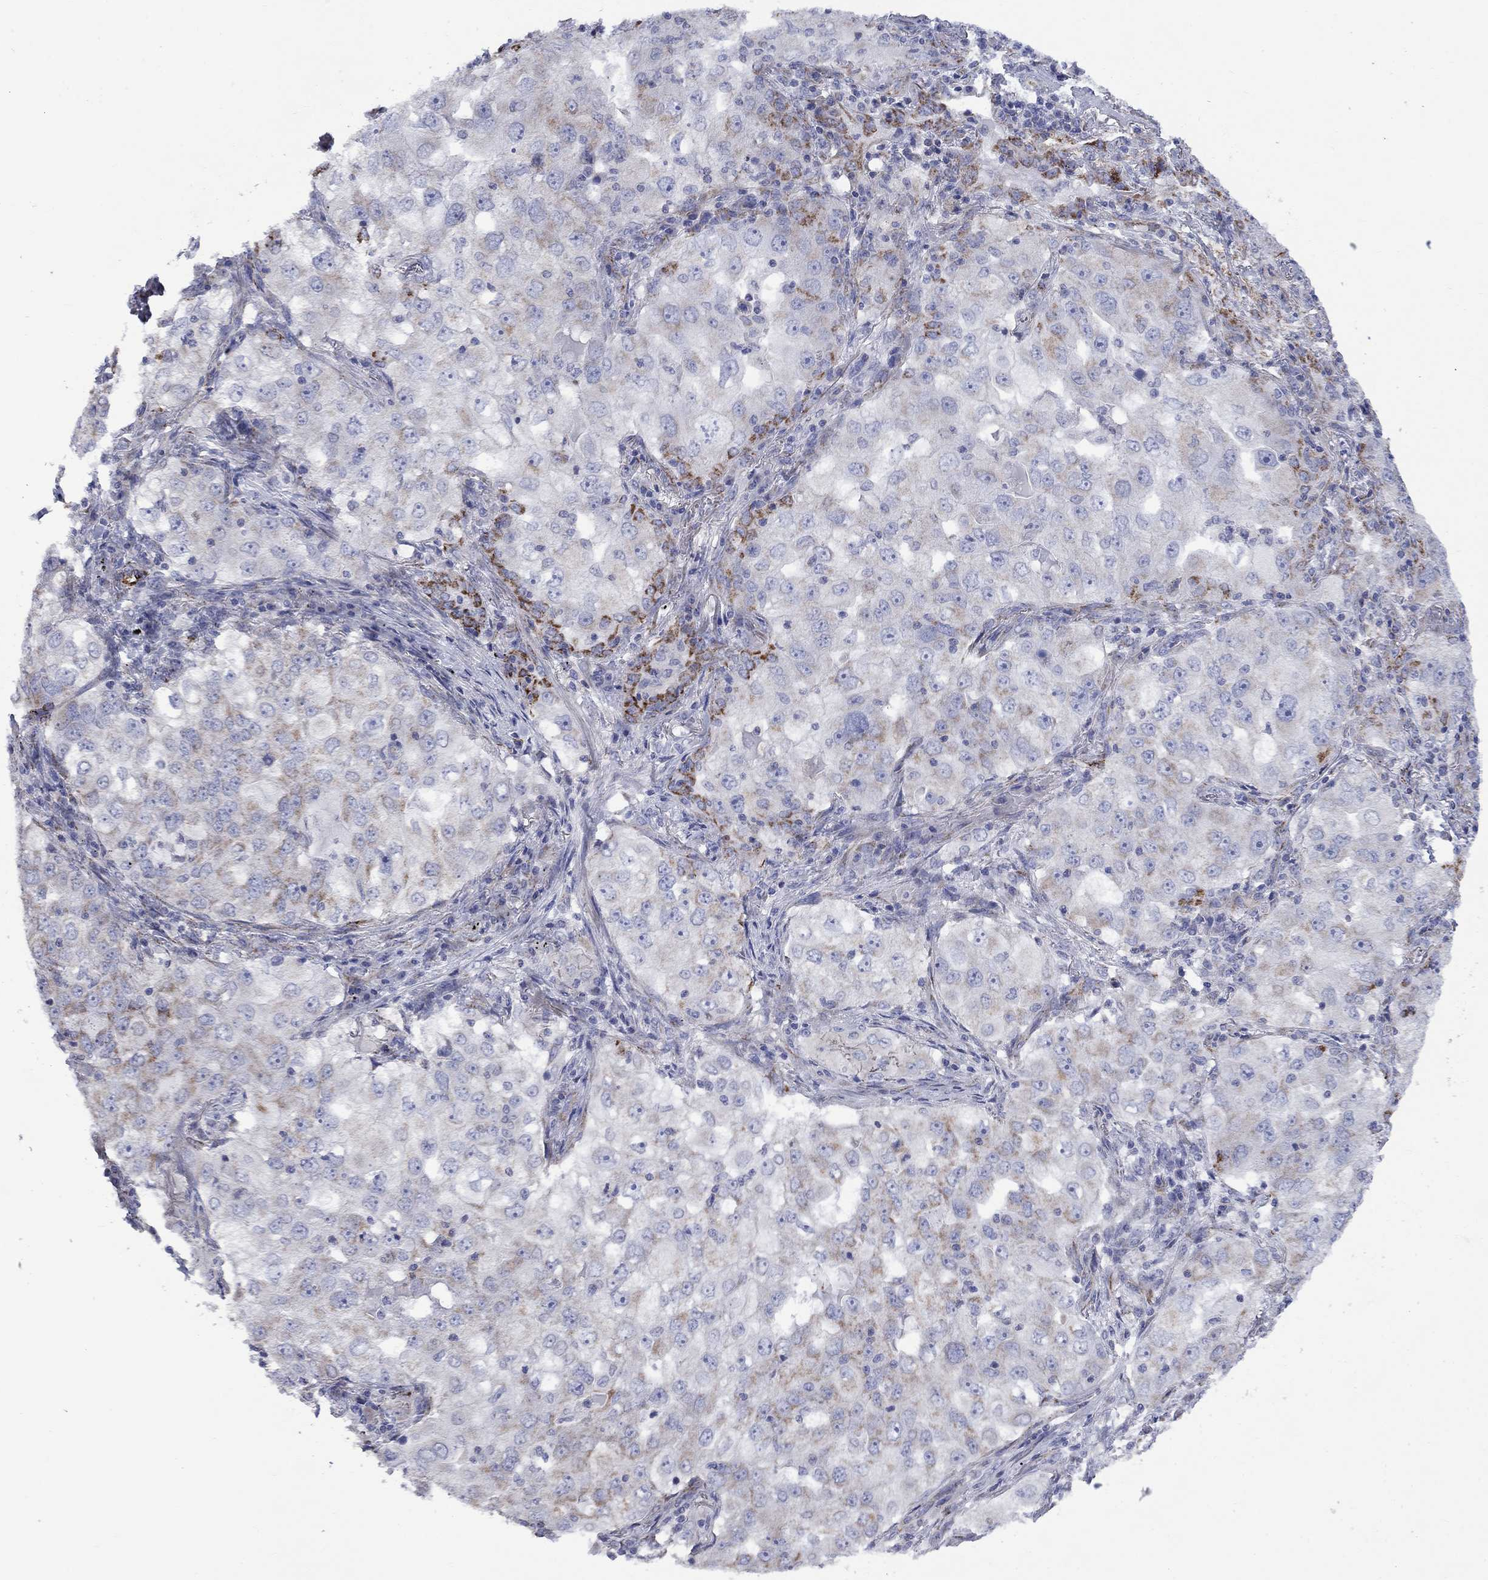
{"staining": {"intensity": "moderate", "quantity": "<25%", "location": "cytoplasmic/membranous"}, "tissue": "lung cancer", "cell_type": "Tumor cells", "image_type": "cancer", "snomed": [{"axis": "morphology", "description": "Adenocarcinoma, NOS"}, {"axis": "topography", "description": "Lung"}], "caption": "The micrograph displays staining of lung cancer, revealing moderate cytoplasmic/membranous protein positivity (brown color) within tumor cells. The staining is performed using DAB brown chromogen to label protein expression. The nuclei are counter-stained blue using hematoxylin.", "gene": "CISD1", "patient": {"sex": "female", "age": 61}}